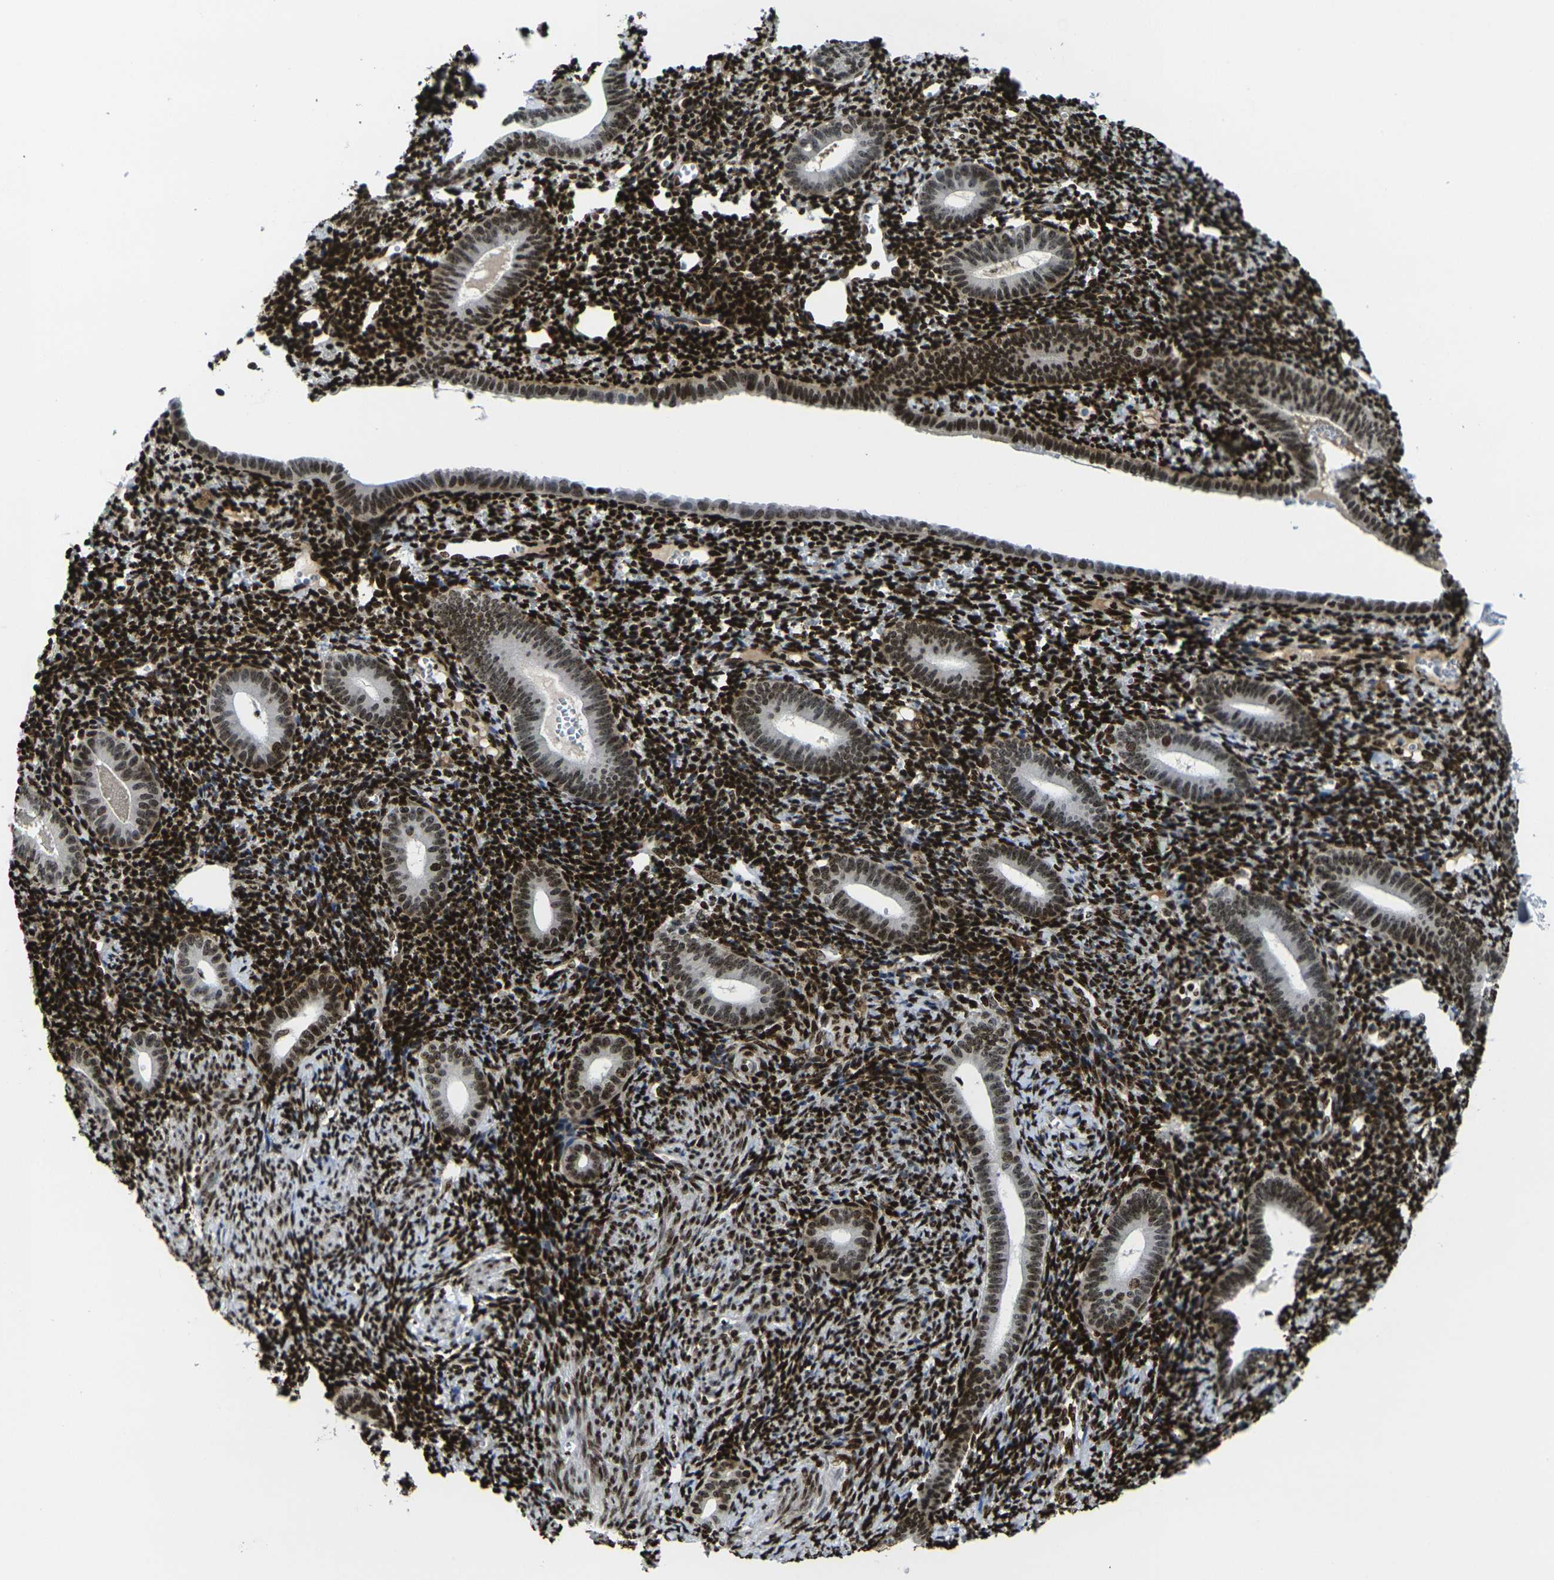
{"staining": {"intensity": "strong", "quantity": ">75%", "location": "nuclear"}, "tissue": "endometrium", "cell_type": "Cells in endometrial stroma", "image_type": "normal", "snomed": [{"axis": "morphology", "description": "Normal tissue, NOS"}, {"axis": "topography", "description": "Endometrium"}], "caption": "Immunohistochemistry (IHC) micrograph of unremarkable endometrium: human endometrium stained using immunohistochemistry shows high levels of strong protein expression localized specifically in the nuclear of cells in endometrial stroma, appearing as a nuclear brown color.", "gene": "H1", "patient": {"sex": "female", "age": 50}}